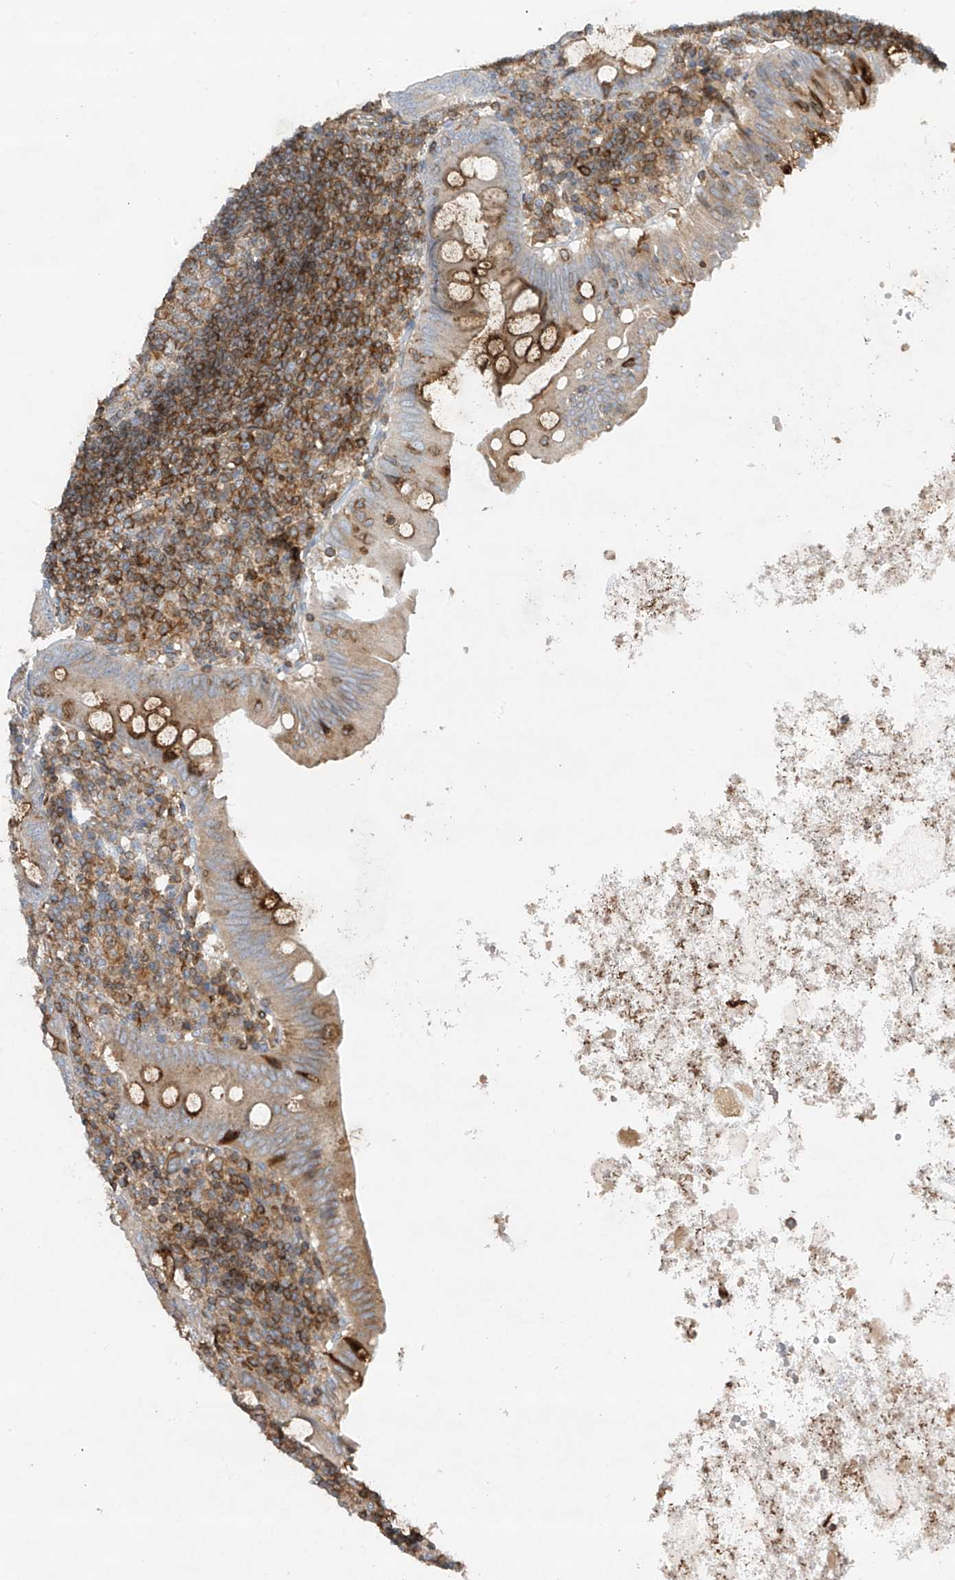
{"staining": {"intensity": "strong", "quantity": "25%-75%", "location": "cytoplasmic/membranous"}, "tissue": "appendix", "cell_type": "Glandular cells", "image_type": "normal", "snomed": [{"axis": "morphology", "description": "Normal tissue, NOS"}, {"axis": "topography", "description": "Appendix"}], "caption": "Immunohistochemistry (IHC) micrograph of benign appendix: appendix stained using immunohistochemistry (IHC) displays high levels of strong protein expression localized specifically in the cytoplasmic/membranous of glandular cells, appearing as a cytoplasmic/membranous brown color.", "gene": "HLA", "patient": {"sex": "female", "age": 54}}